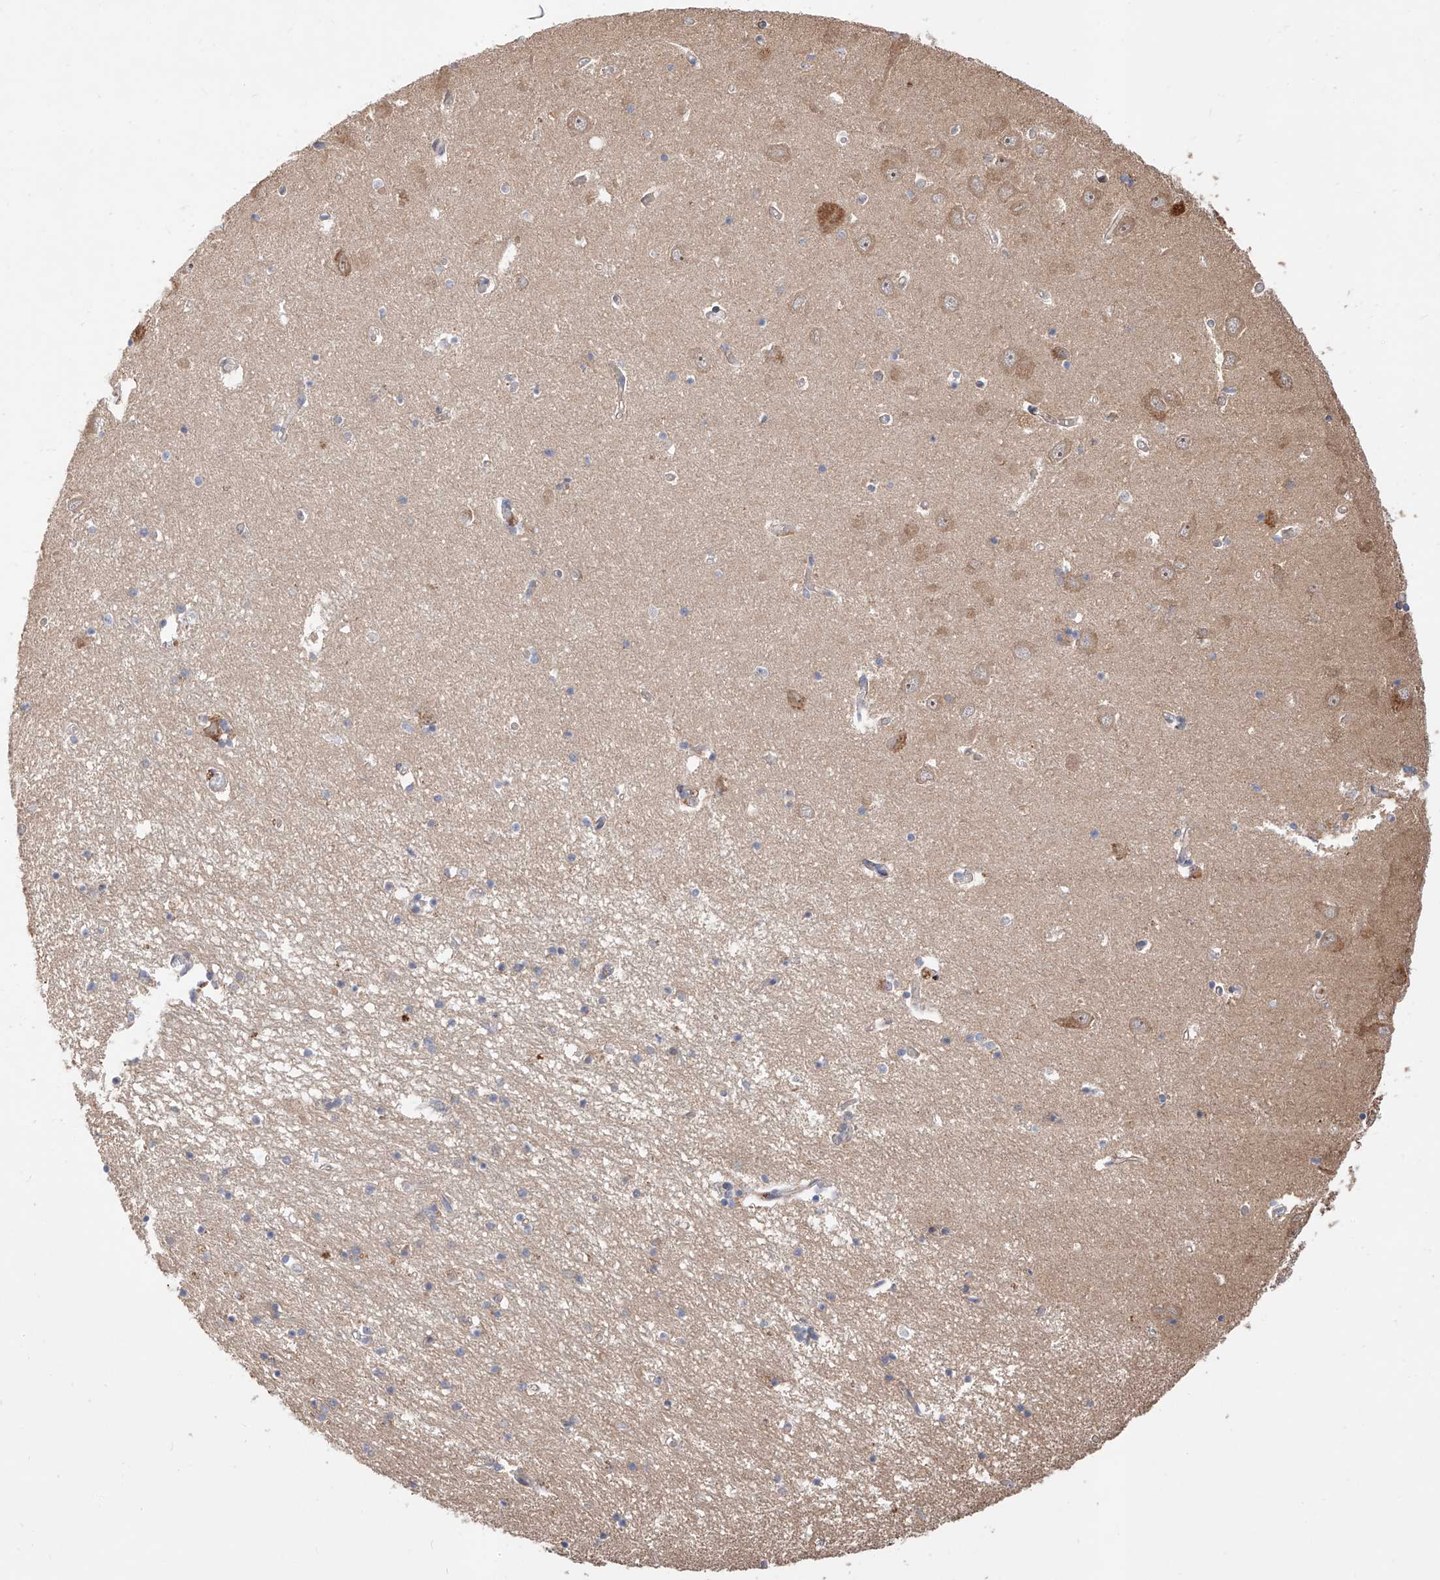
{"staining": {"intensity": "negative", "quantity": "none", "location": "none"}, "tissue": "hippocampus", "cell_type": "Glial cells", "image_type": "normal", "snomed": [{"axis": "morphology", "description": "Normal tissue, NOS"}, {"axis": "topography", "description": "Hippocampus"}], "caption": "High magnification brightfield microscopy of benign hippocampus stained with DAB (3,3'-diaminobenzidine) (brown) and counterstained with hematoxylin (blue): glial cells show no significant expression.", "gene": "DIRAS3", "patient": {"sex": "male", "age": 70}}